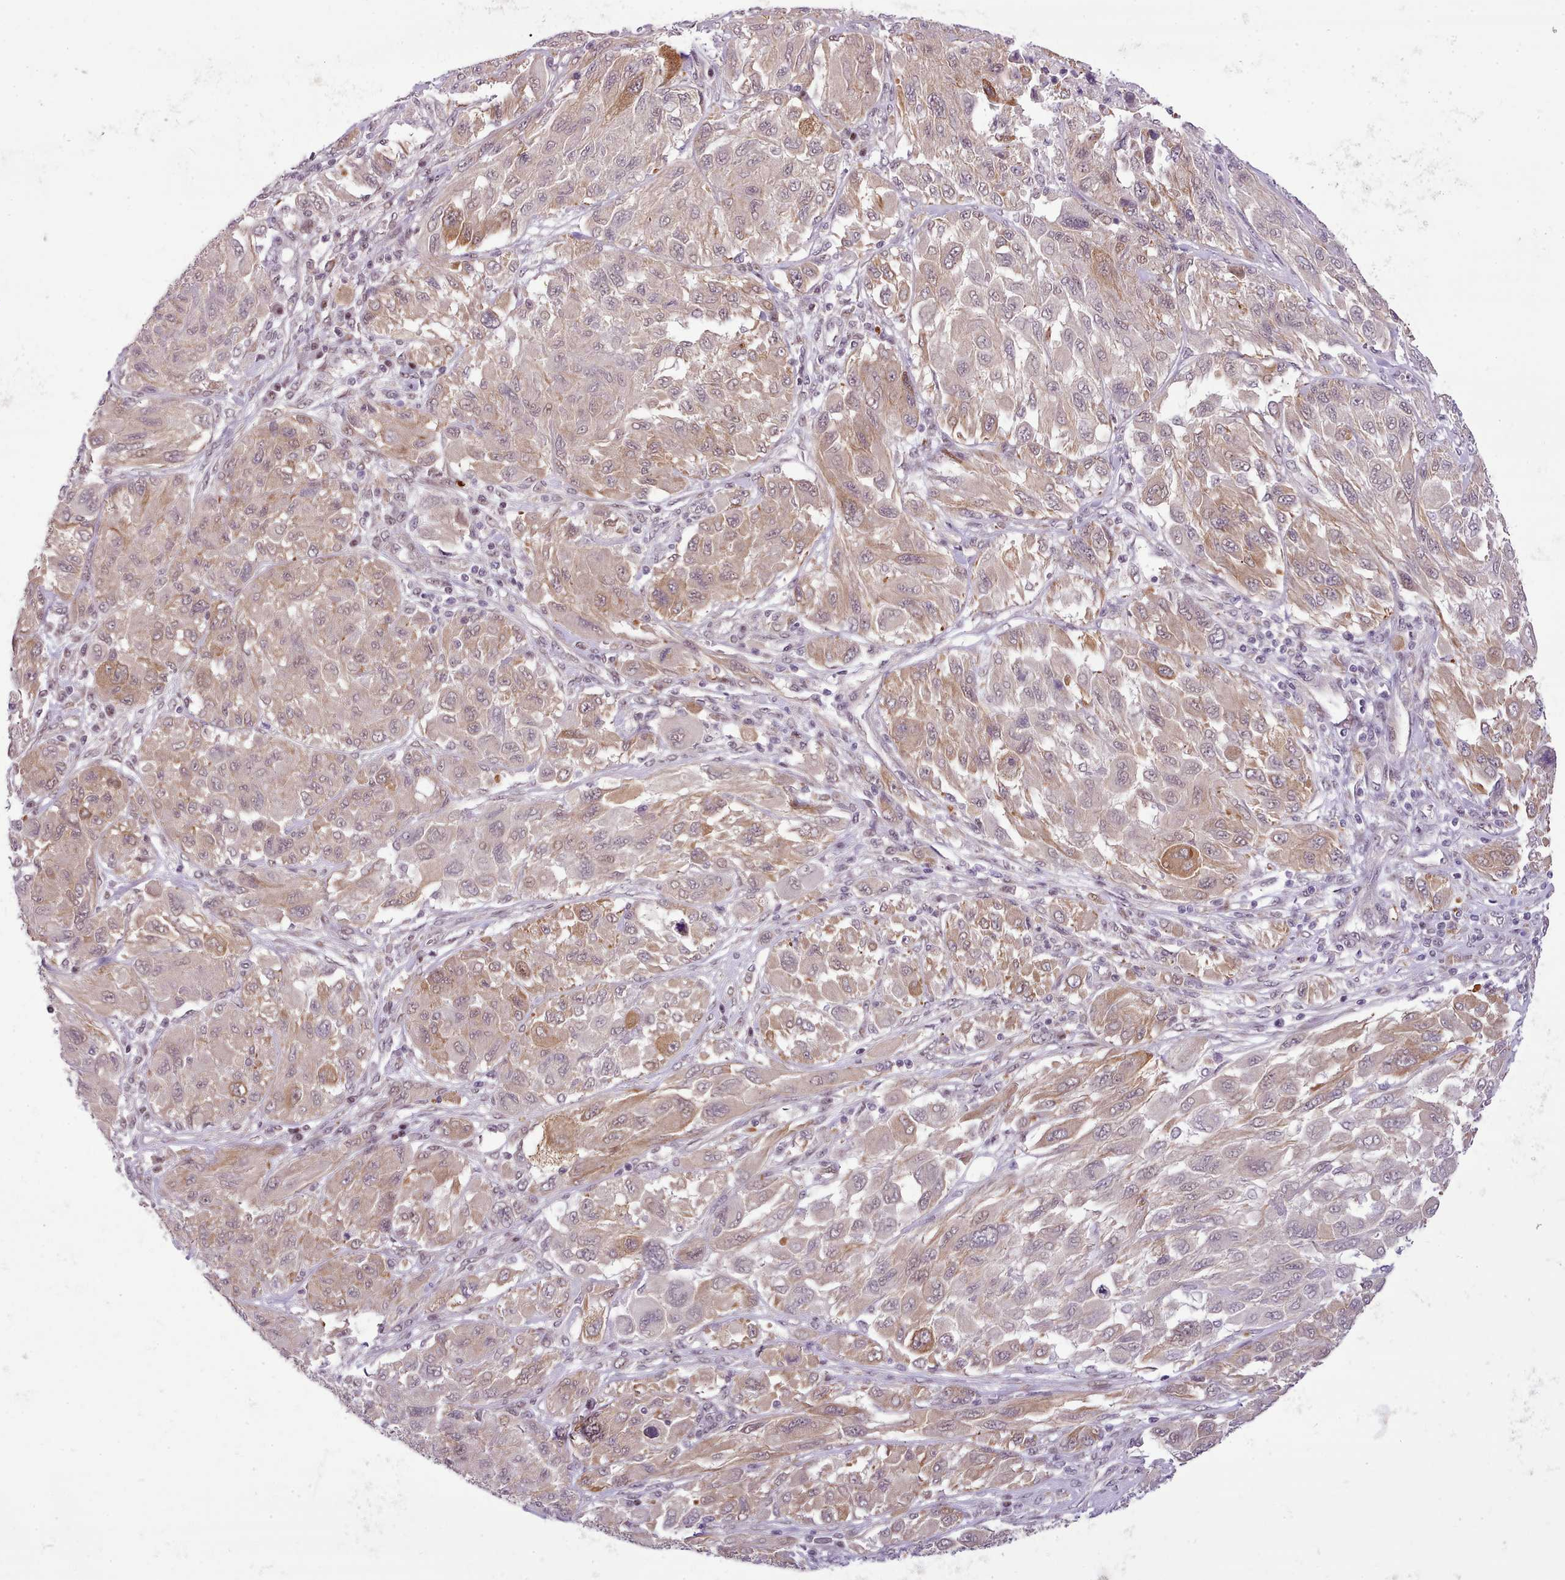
{"staining": {"intensity": "weak", "quantity": ">75%", "location": "cytoplasmic/membranous,nuclear"}, "tissue": "melanoma", "cell_type": "Tumor cells", "image_type": "cancer", "snomed": [{"axis": "morphology", "description": "Malignant melanoma, NOS"}, {"axis": "topography", "description": "Skin"}], "caption": "Weak cytoplasmic/membranous and nuclear protein expression is identified in about >75% of tumor cells in melanoma.", "gene": "HOXB7", "patient": {"sex": "female", "age": 91}}